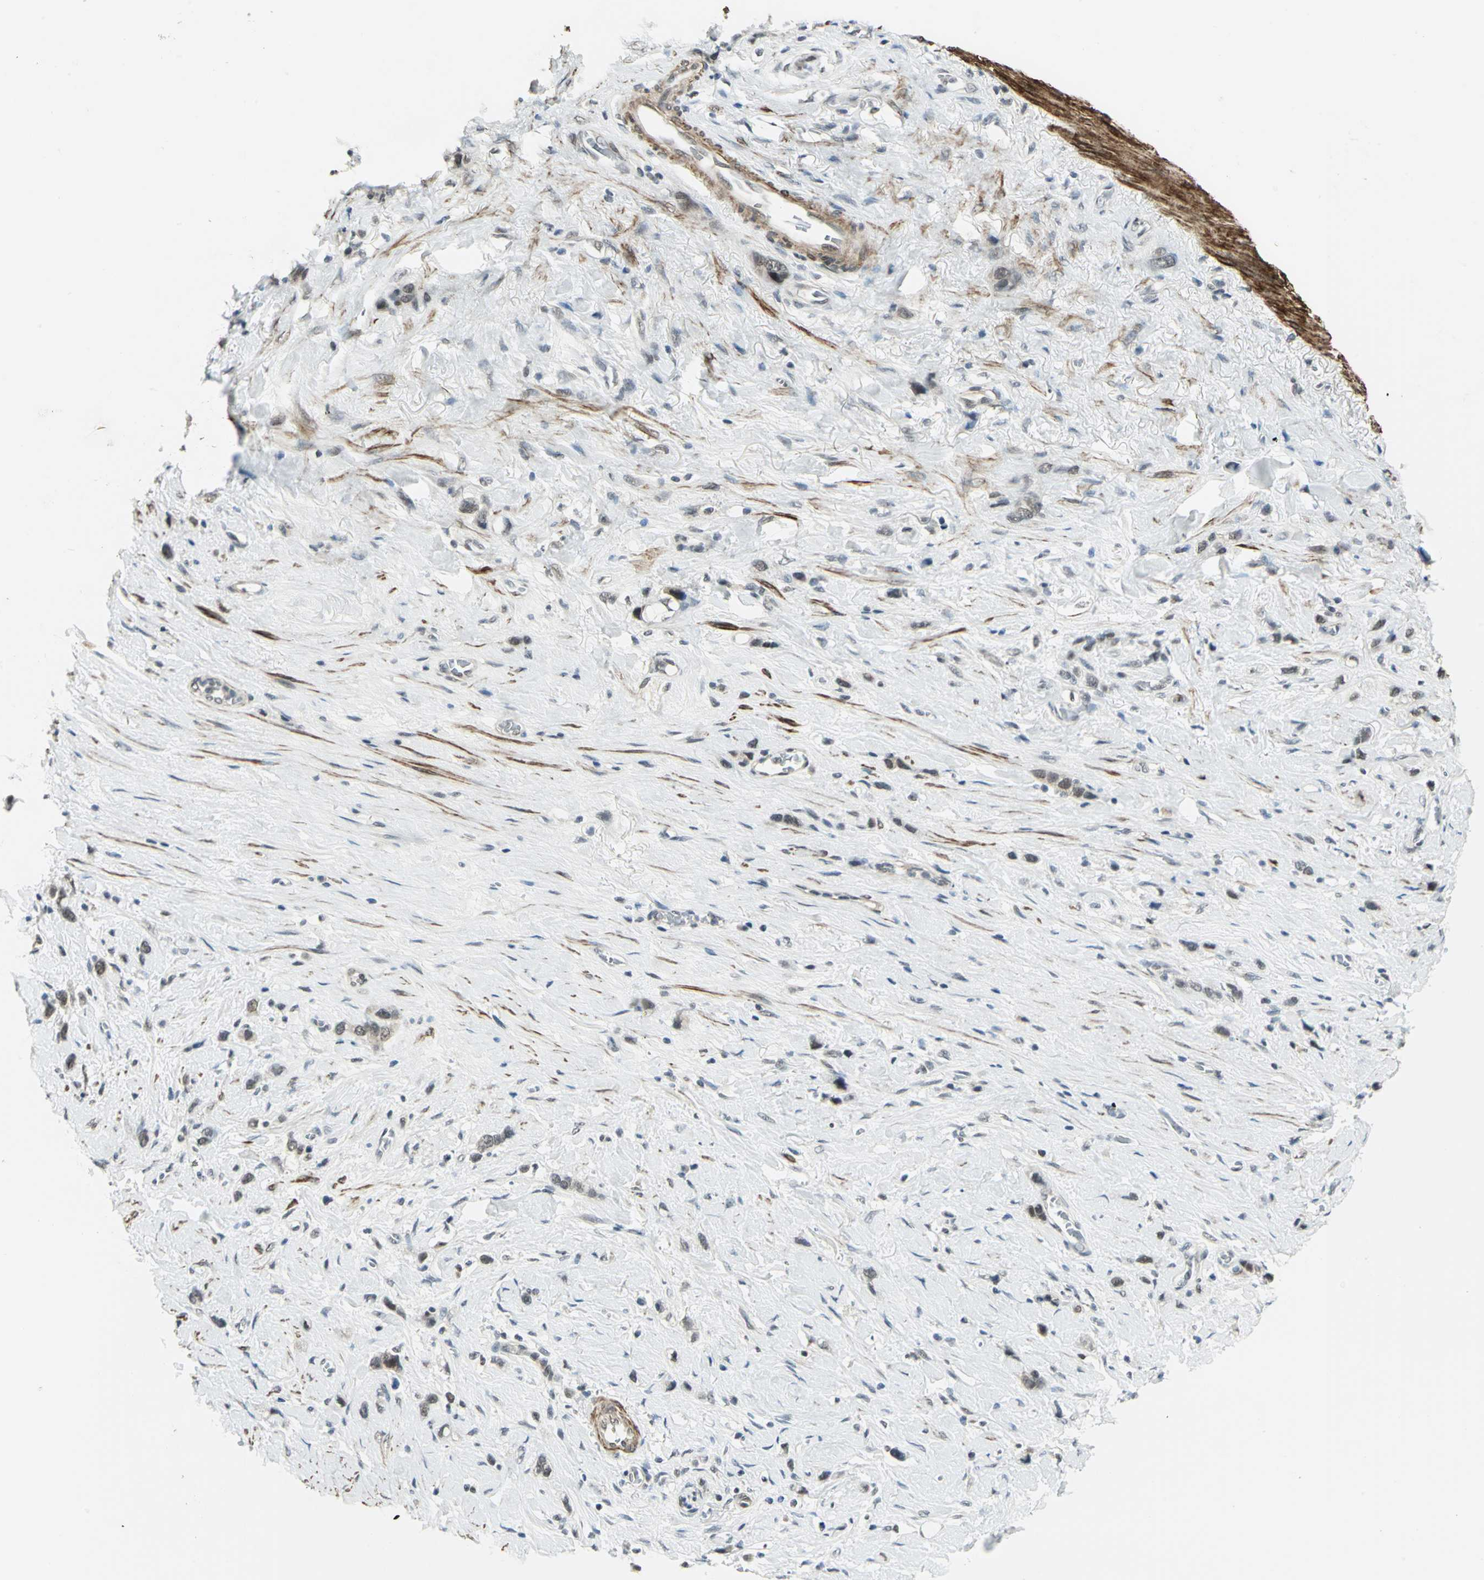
{"staining": {"intensity": "weak", "quantity": ">75%", "location": "cytoplasmic/membranous,nuclear"}, "tissue": "stomach cancer", "cell_type": "Tumor cells", "image_type": "cancer", "snomed": [{"axis": "morphology", "description": "Normal tissue, NOS"}, {"axis": "morphology", "description": "Adenocarcinoma, NOS"}, {"axis": "morphology", "description": "Adenocarcinoma, High grade"}, {"axis": "topography", "description": "Stomach, upper"}, {"axis": "topography", "description": "Stomach"}], "caption": "Immunohistochemistry of stomach cancer (adenocarcinoma) displays low levels of weak cytoplasmic/membranous and nuclear positivity in about >75% of tumor cells.", "gene": "MTA1", "patient": {"sex": "female", "age": 65}}